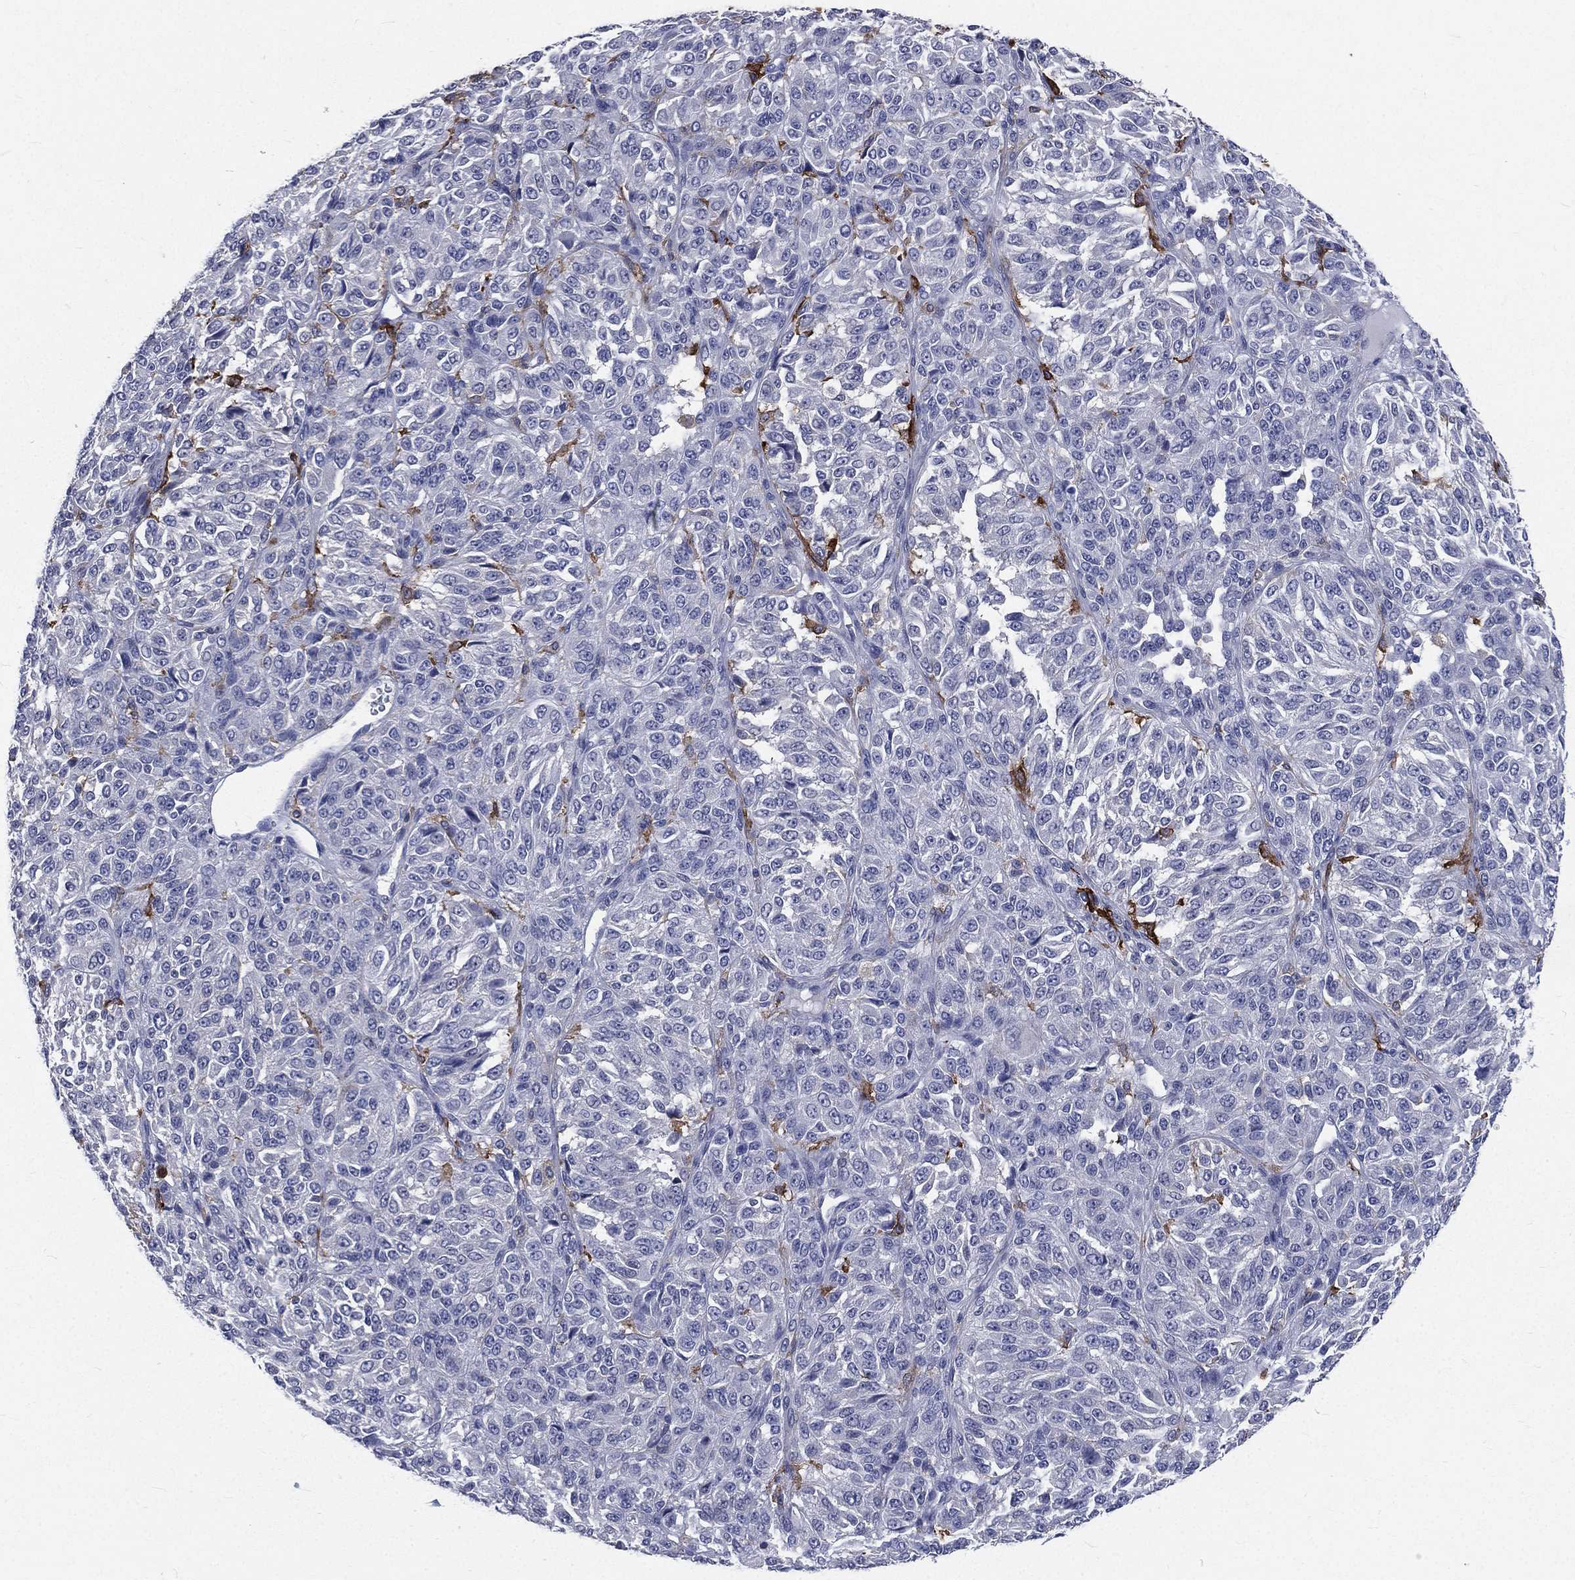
{"staining": {"intensity": "negative", "quantity": "none", "location": "none"}, "tissue": "melanoma", "cell_type": "Tumor cells", "image_type": "cancer", "snomed": [{"axis": "morphology", "description": "Malignant melanoma, Metastatic site"}, {"axis": "topography", "description": "Brain"}], "caption": "Malignant melanoma (metastatic site) stained for a protein using immunohistochemistry demonstrates no expression tumor cells.", "gene": "BASP1", "patient": {"sex": "female", "age": 56}}